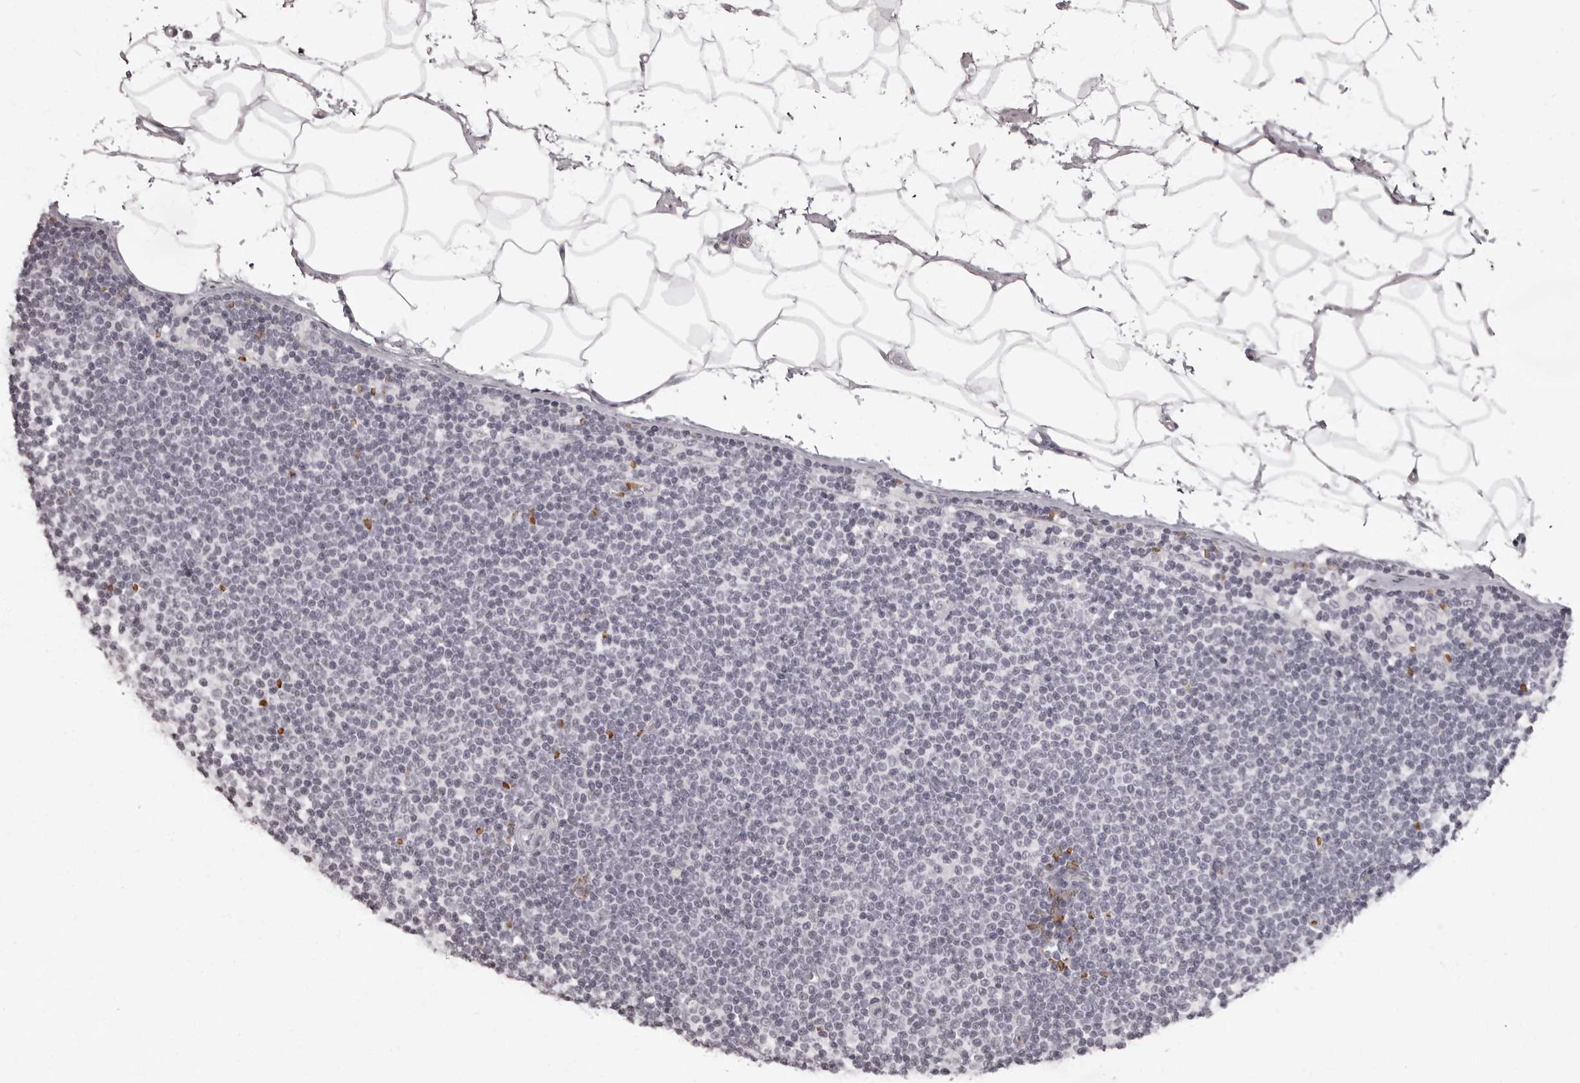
{"staining": {"intensity": "negative", "quantity": "none", "location": "none"}, "tissue": "lymphoma", "cell_type": "Tumor cells", "image_type": "cancer", "snomed": [{"axis": "morphology", "description": "Malignant lymphoma, non-Hodgkin's type, Low grade"}, {"axis": "topography", "description": "Lymph node"}], "caption": "High magnification brightfield microscopy of malignant lymphoma, non-Hodgkin's type (low-grade) stained with DAB (brown) and counterstained with hematoxylin (blue): tumor cells show no significant staining.", "gene": "C8orf74", "patient": {"sex": "female", "age": 53}}